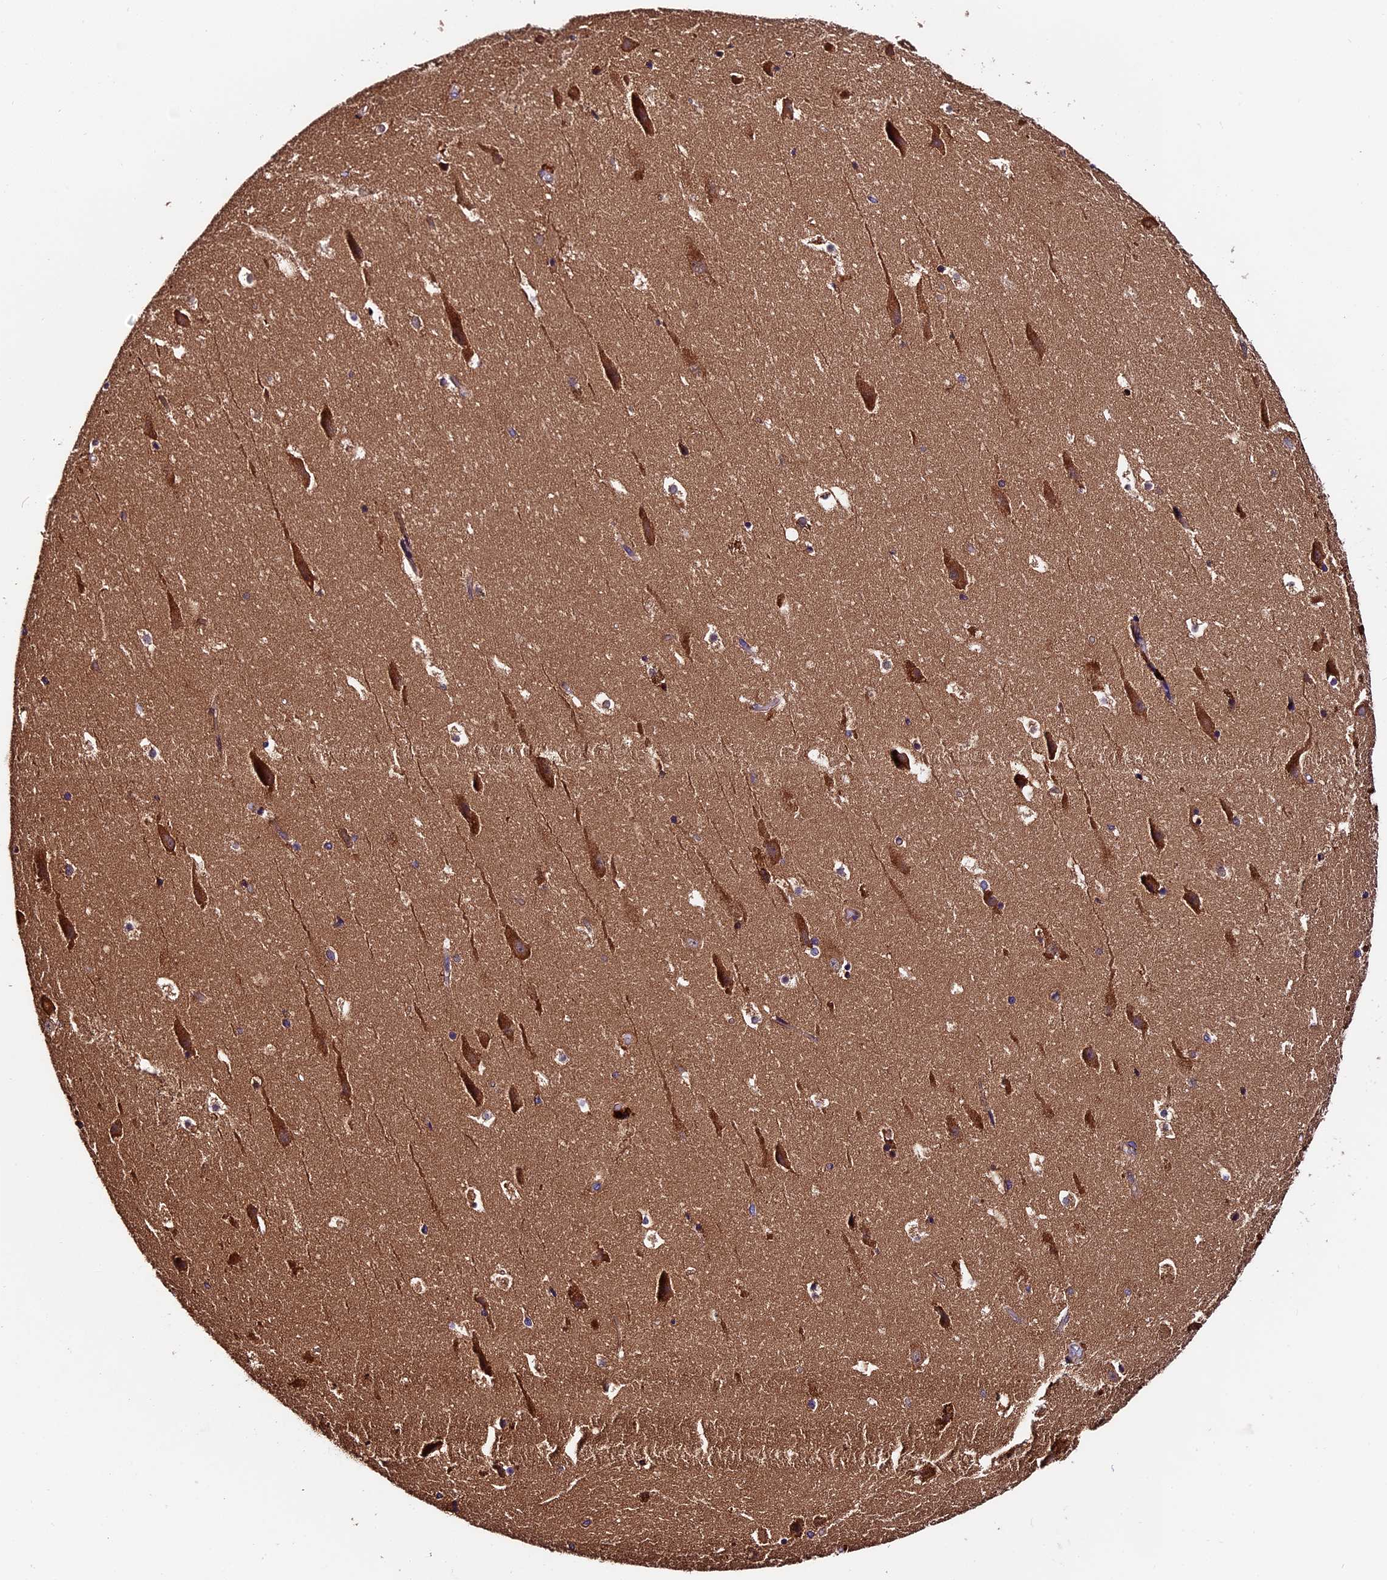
{"staining": {"intensity": "moderate", "quantity": "<25%", "location": "cytoplasmic/membranous"}, "tissue": "hippocampus", "cell_type": "Glial cells", "image_type": "normal", "snomed": [{"axis": "morphology", "description": "Normal tissue, NOS"}, {"axis": "topography", "description": "Hippocampus"}], "caption": "This is a photomicrograph of immunohistochemistry staining of benign hippocampus, which shows moderate positivity in the cytoplasmic/membranous of glial cells.", "gene": "CLN5", "patient": {"sex": "female", "age": 52}}